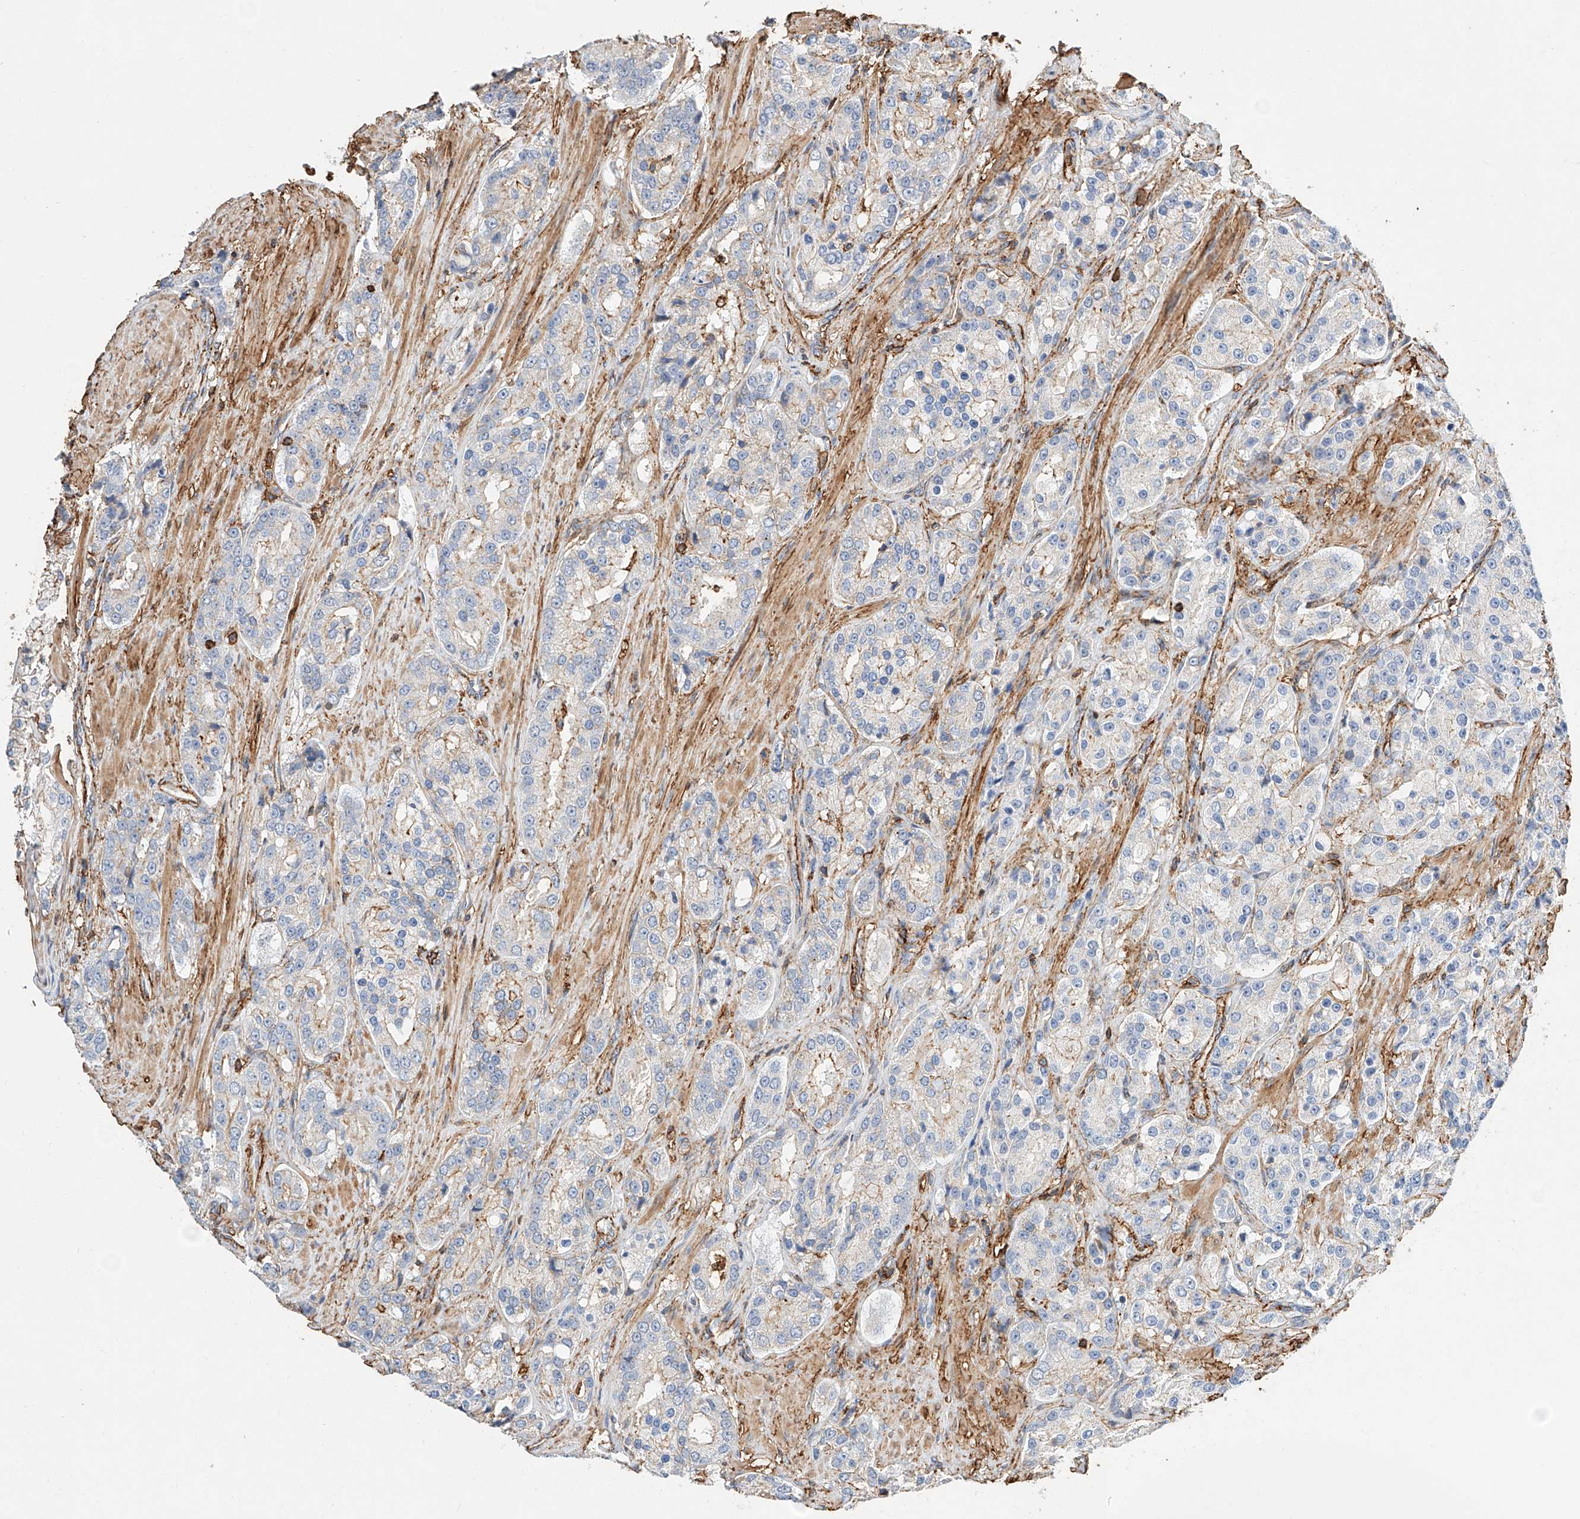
{"staining": {"intensity": "weak", "quantity": "<25%", "location": "cytoplasmic/membranous"}, "tissue": "prostate cancer", "cell_type": "Tumor cells", "image_type": "cancer", "snomed": [{"axis": "morphology", "description": "Adenocarcinoma, High grade"}, {"axis": "topography", "description": "Prostate"}], "caption": "High magnification brightfield microscopy of prostate cancer stained with DAB (brown) and counterstained with hematoxylin (blue): tumor cells show no significant staining.", "gene": "WFS1", "patient": {"sex": "male", "age": 60}}